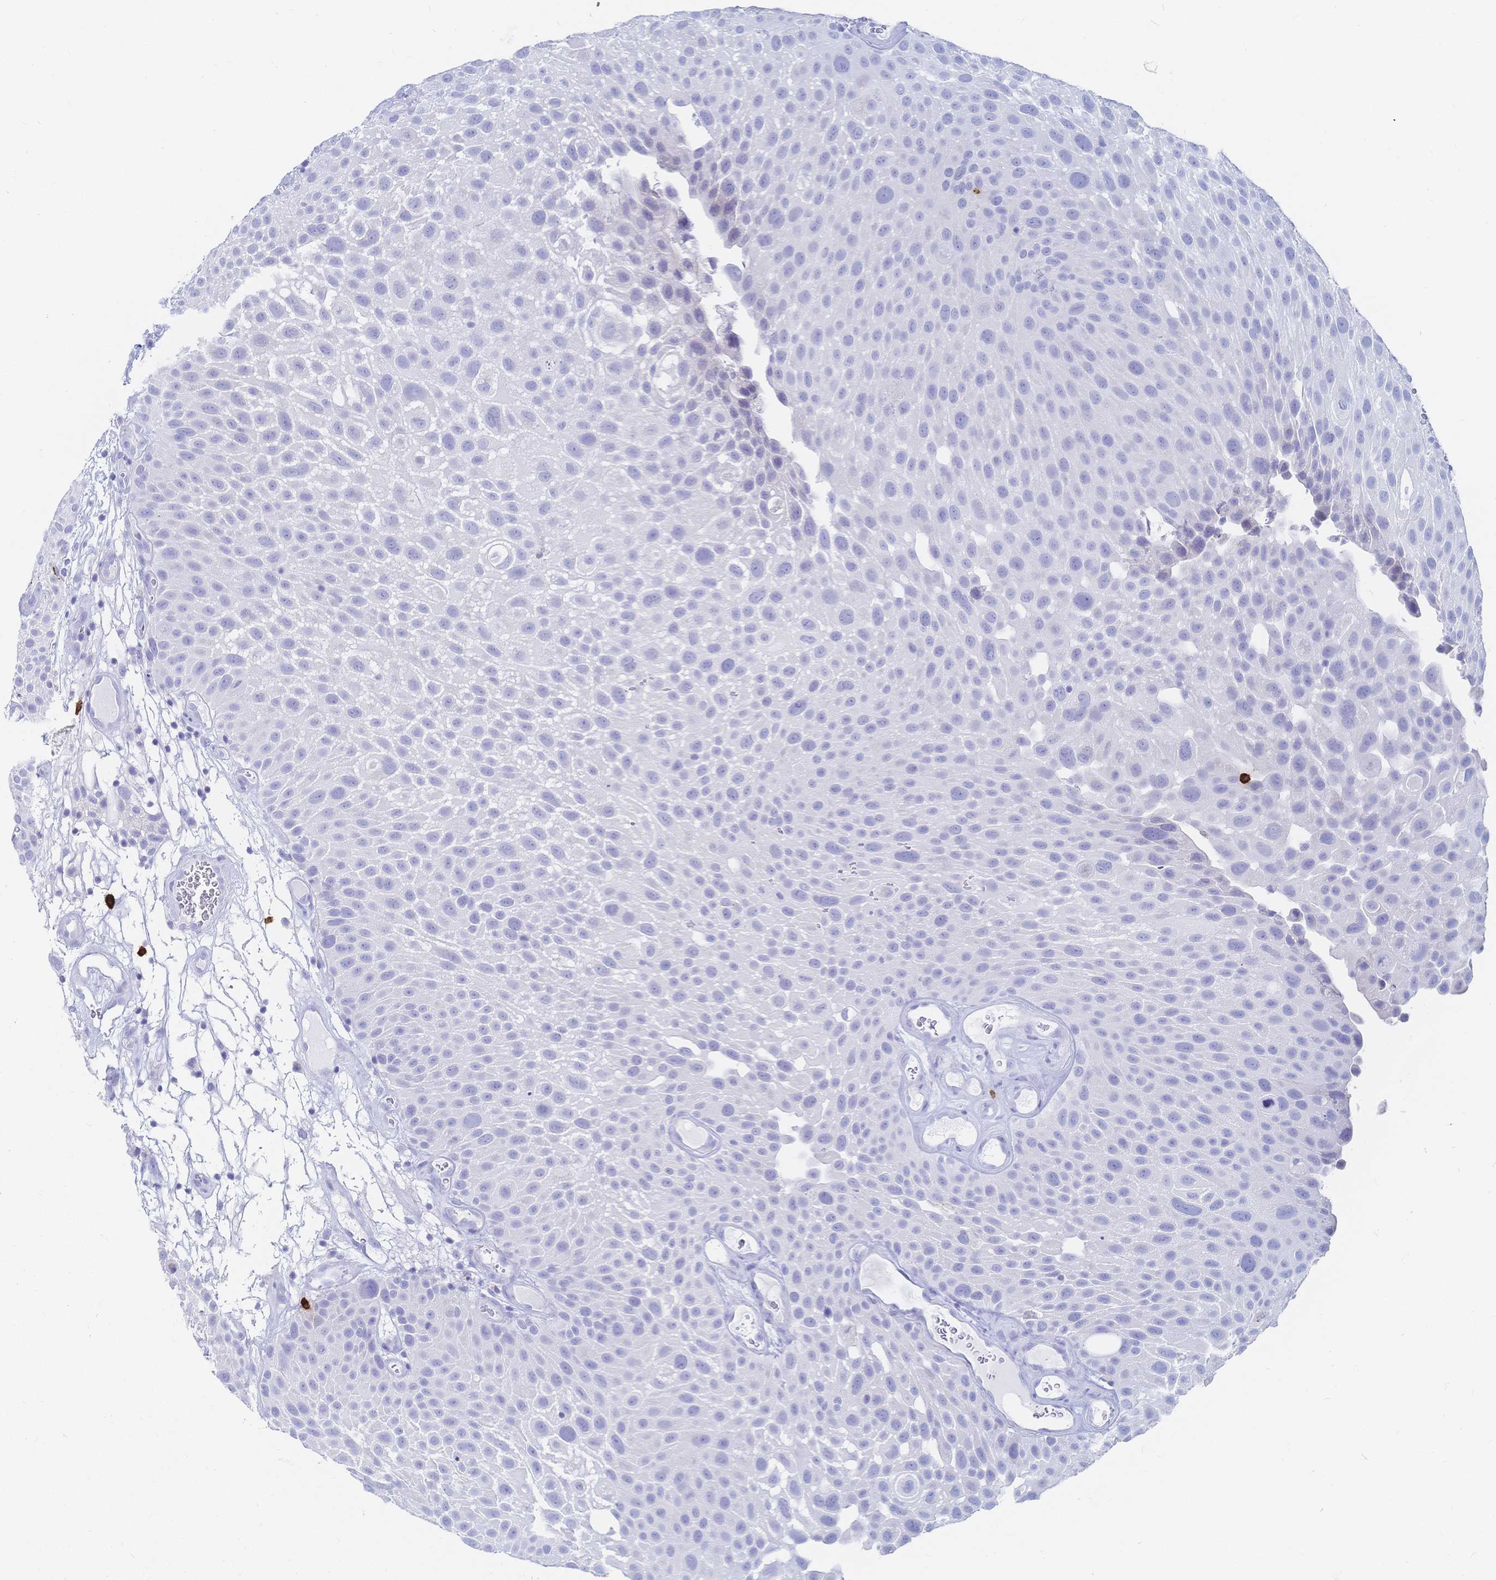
{"staining": {"intensity": "negative", "quantity": "none", "location": "none"}, "tissue": "urothelial cancer", "cell_type": "Tumor cells", "image_type": "cancer", "snomed": [{"axis": "morphology", "description": "Urothelial carcinoma, Low grade"}, {"axis": "topography", "description": "Urinary bladder"}], "caption": "Immunohistochemistry (IHC) image of human urothelial cancer stained for a protein (brown), which shows no expression in tumor cells.", "gene": "IL2RB", "patient": {"sex": "male", "age": 72}}